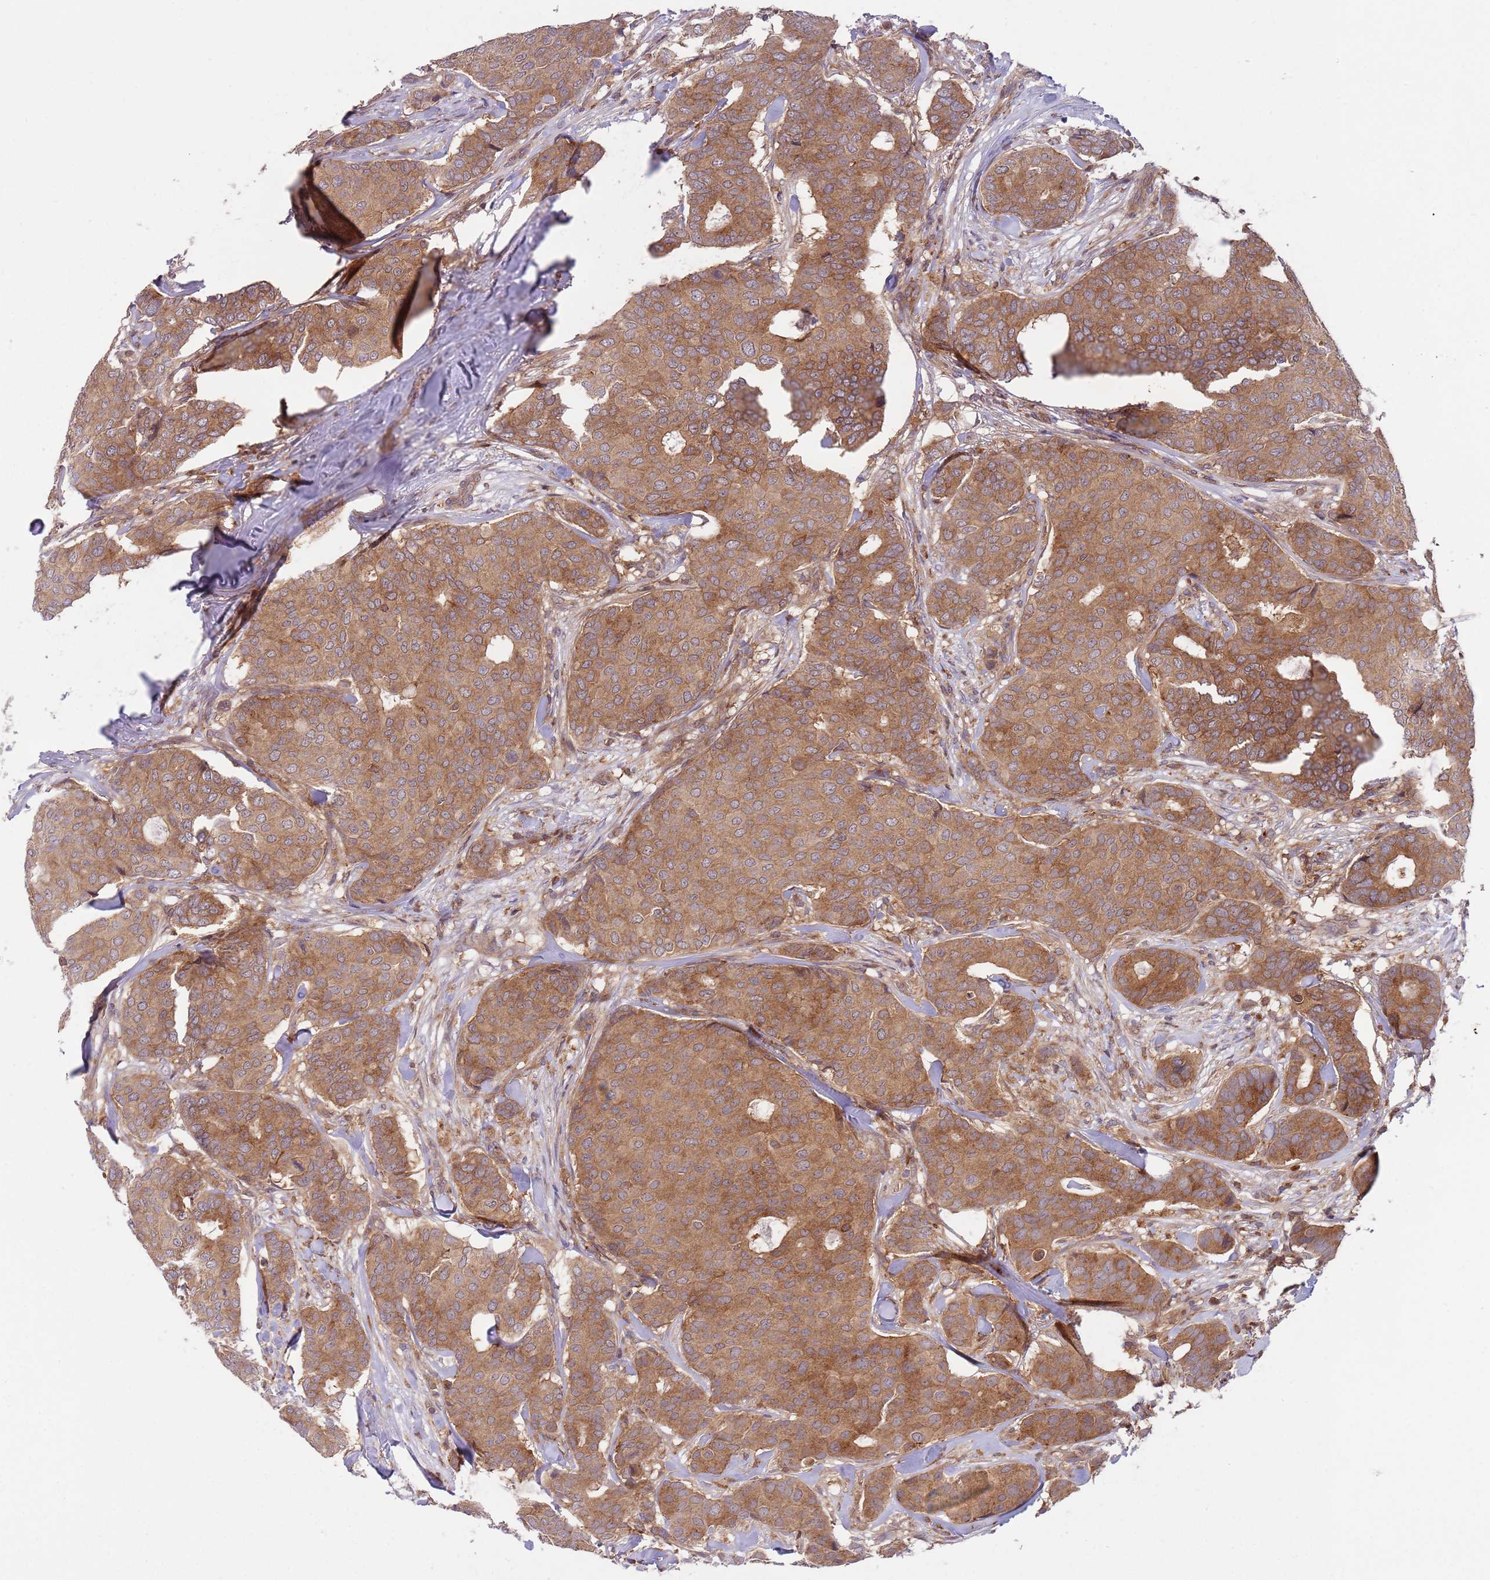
{"staining": {"intensity": "moderate", "quantity": ">75%", "location": "cytoplasmic/membranous"}, "tissue": "breast cancer", "cell_type": "Tumor cells", "image_type": "cancer", "snomed": [{"axis": "morphology", "description": "Duct carcinoma"}, {"axis": "topography", "description": "Breast"}], "caption": "IHC photomicrograph of neoplastic tissue: breast intraductal carcinoma stained using immunohistochemistry (IHC) exhibits medium levels of moderate protein expression localized specifically in the cytoplasmic/membranous of tumor cells, appearing as a cytoplasmic/membranous brown color.", "gene": "GGA1", "patient": {"sex": "female", "age": 75}}